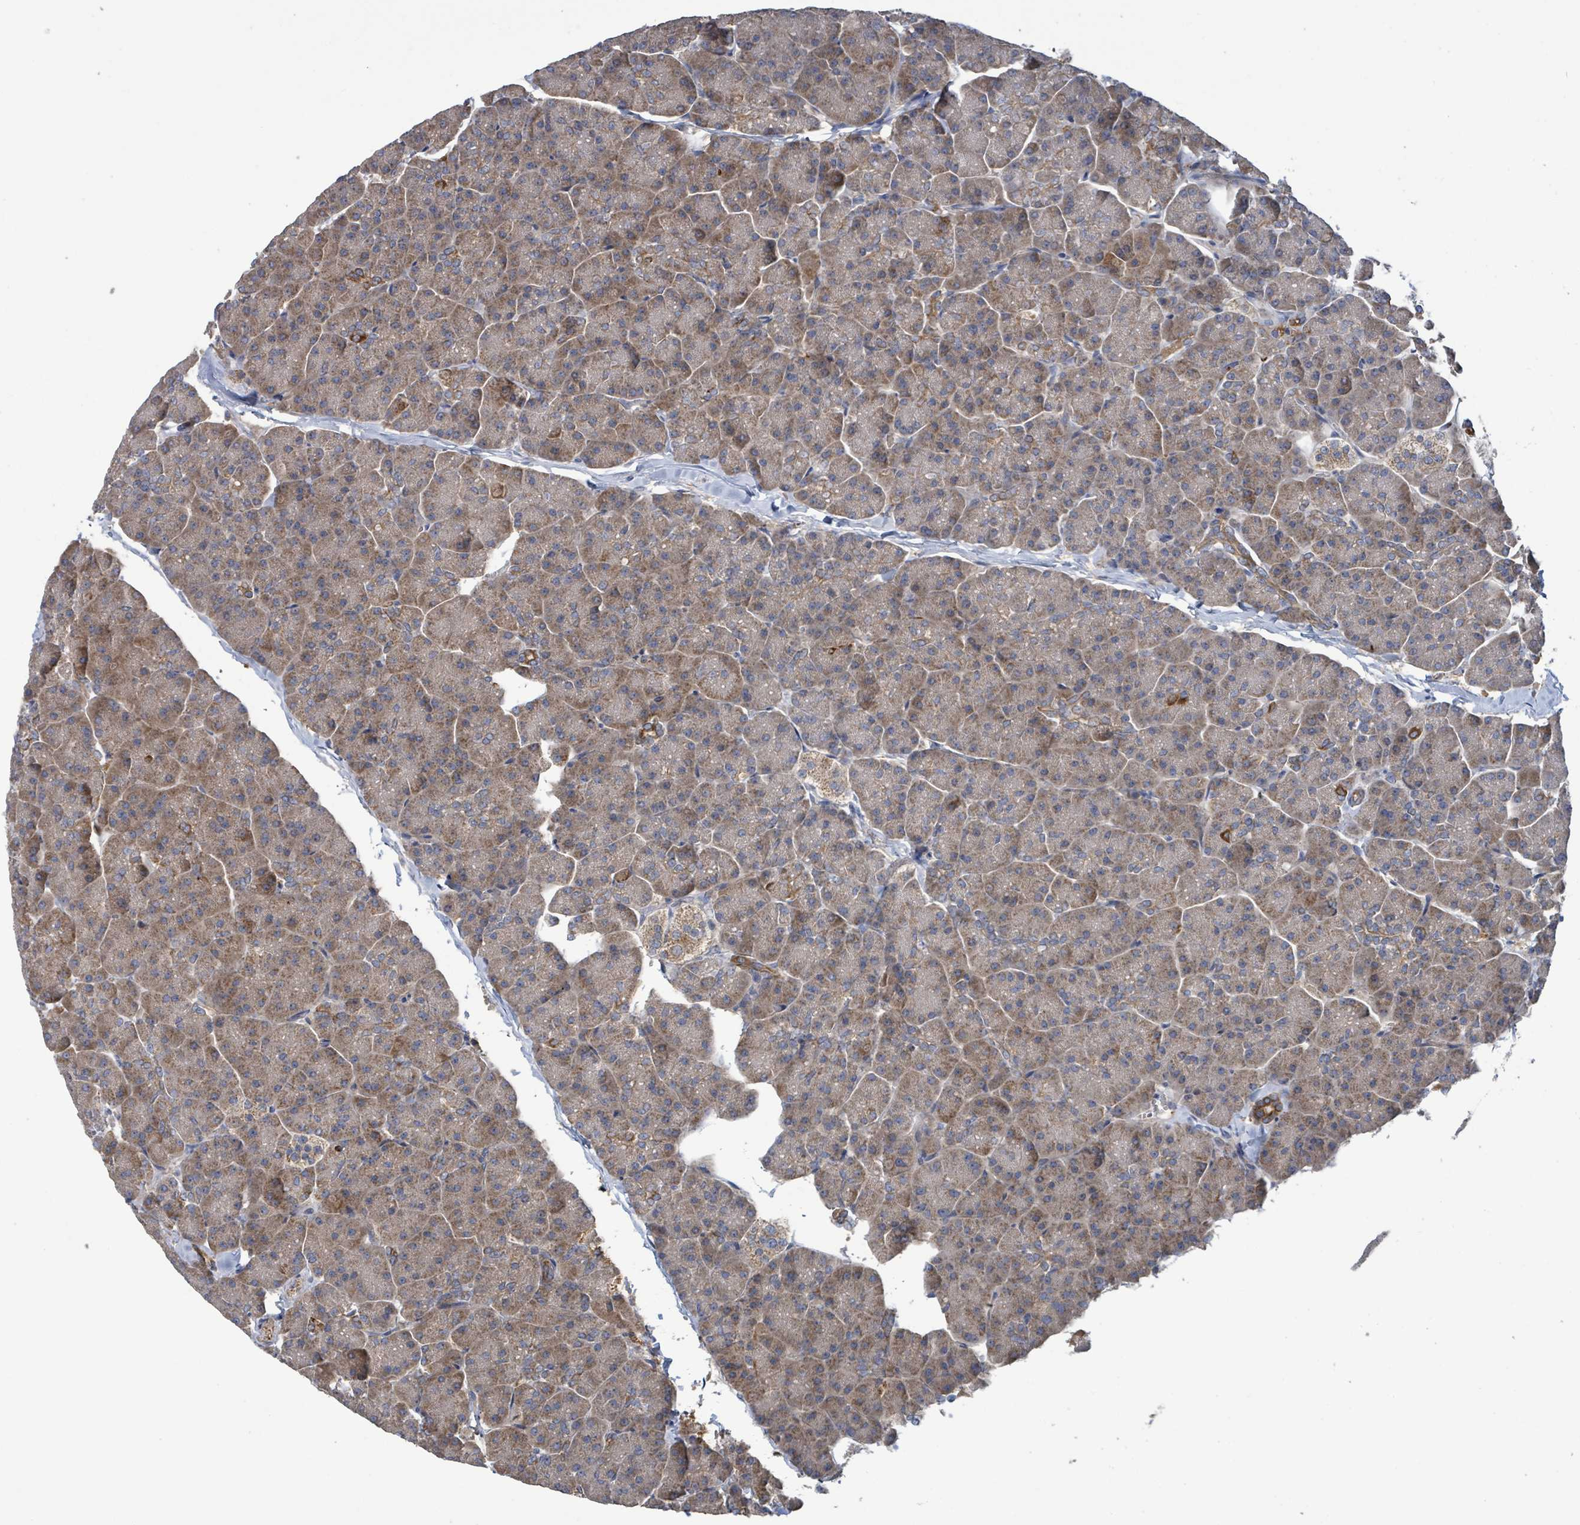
{"staining": {"intensity": "moderate", "quantity": ">75%", "location": "cytoplasmic/membranous"}, "tissue": "pancreas", "cell_type": "Exocrine glandular cells", "image_type": "normal", "snomed": [{"axis": "morphology", "description": "Normal tissue, NOS"}, {"axis": "topography", "description": "Pancreas"}, {"axis": "topography", "description": "Peripheral nerve tissue"}], "caption": "Human pancreas stained with a brown dye displays moderate cytoplasmic/membranous positive expression in approximately >75% of exocrine glandular cells.", "gene": "PLAAT1", "patient": {"sex": "male", "age": 54}}